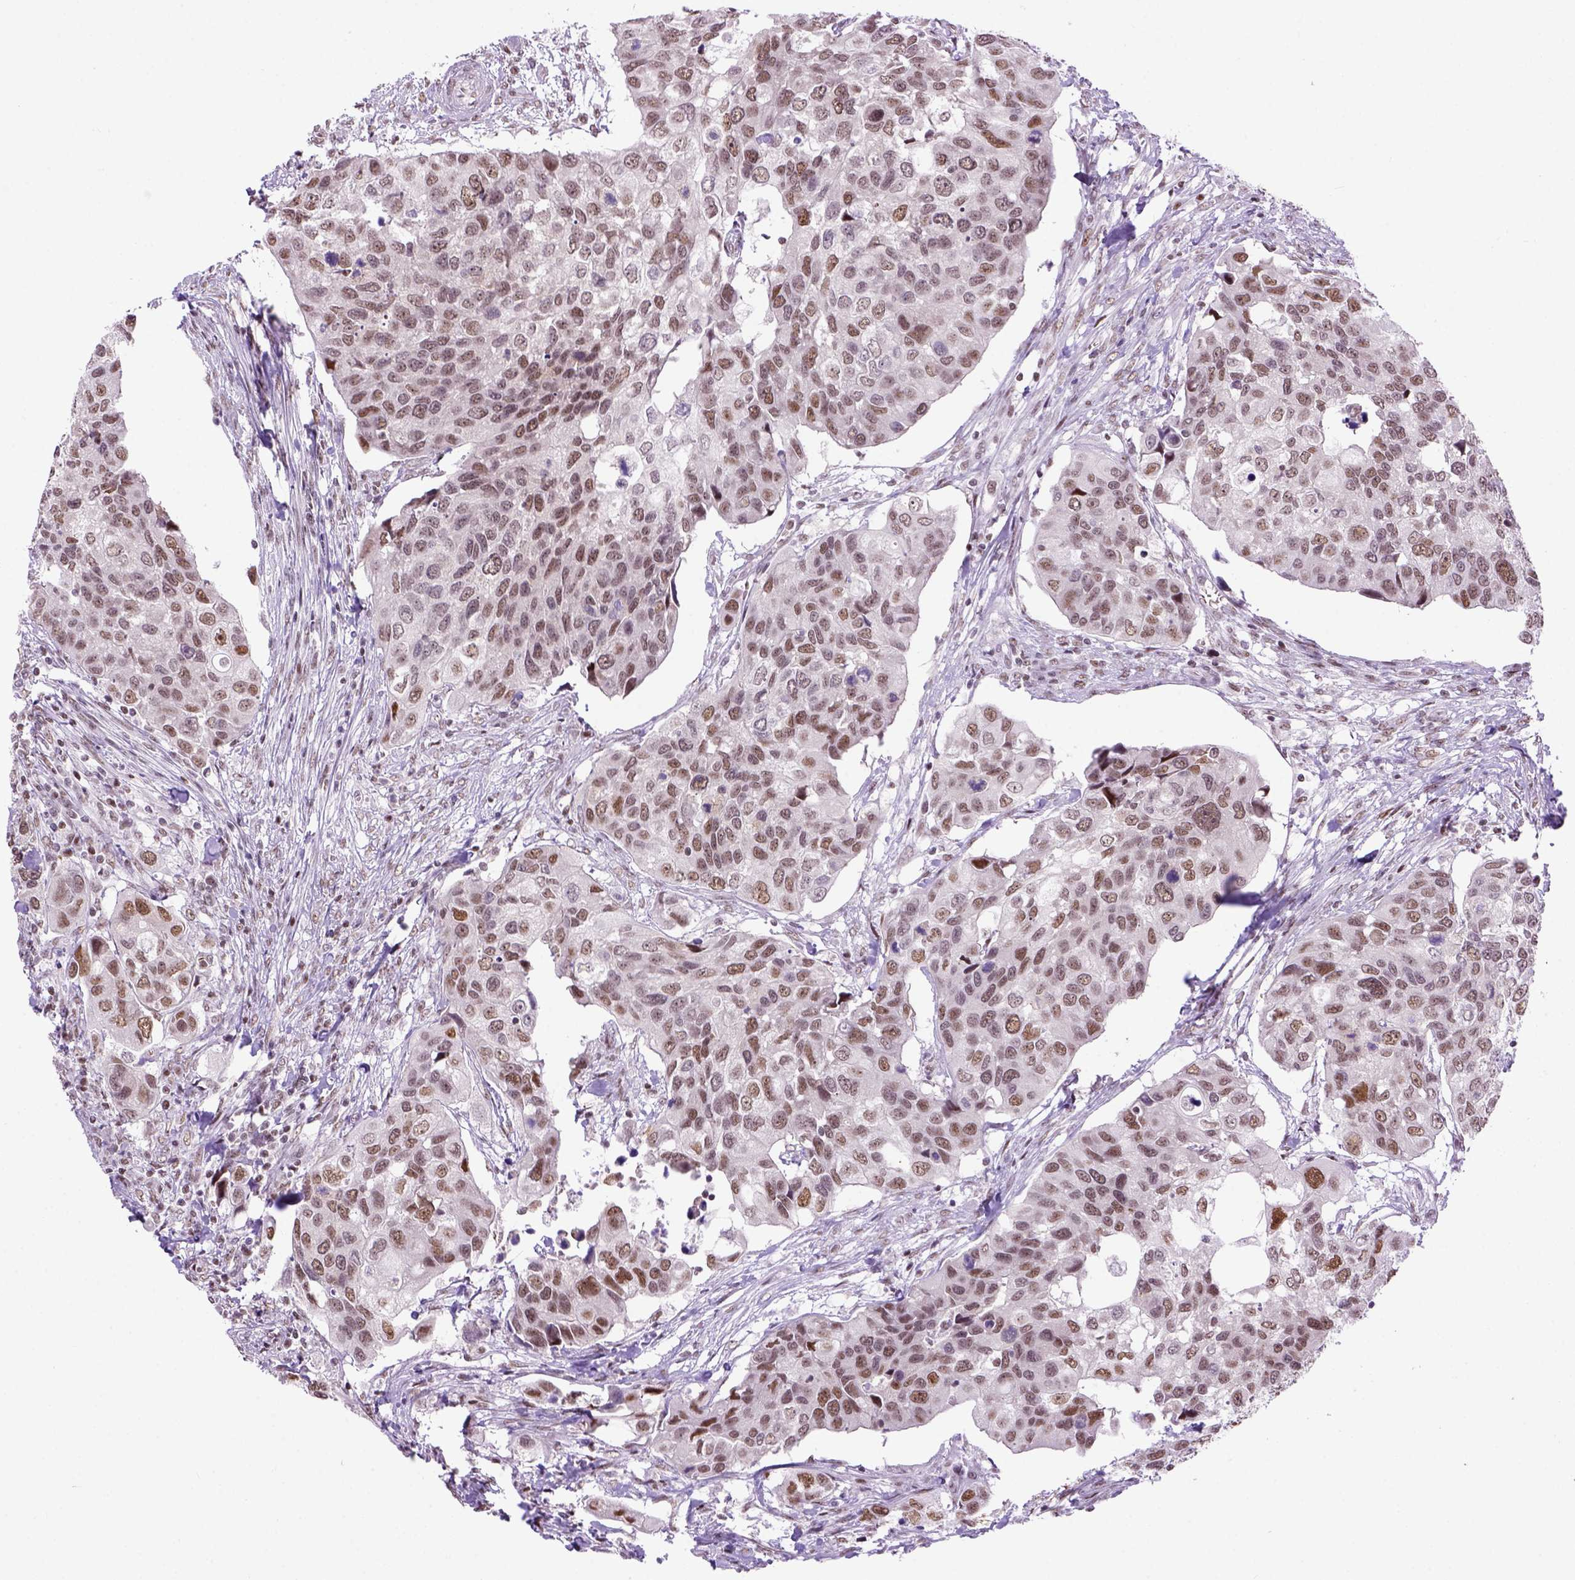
{"staining": {"intensity": "moderate", "quantity": "25%-75%", "location": "nuclear"}, "tissue": "urothelial cancer", "cell_type": "Tumor cells", "image_type": "cancer", "snomed": [{"axis": "morphology", "description": "Urothelial carcinoma, High grade"}, {"axis": "topography", "description": "Urinary bladder"}], "caption": "Immunohistochemical staining of high-grade urothelial carcinoma exhibits medium levels of moderate nuclear positivity in approximately 25%-75% of tumor cells.", "gene": "TBPL1", "patient": {"sex": "male", "age": 60}}